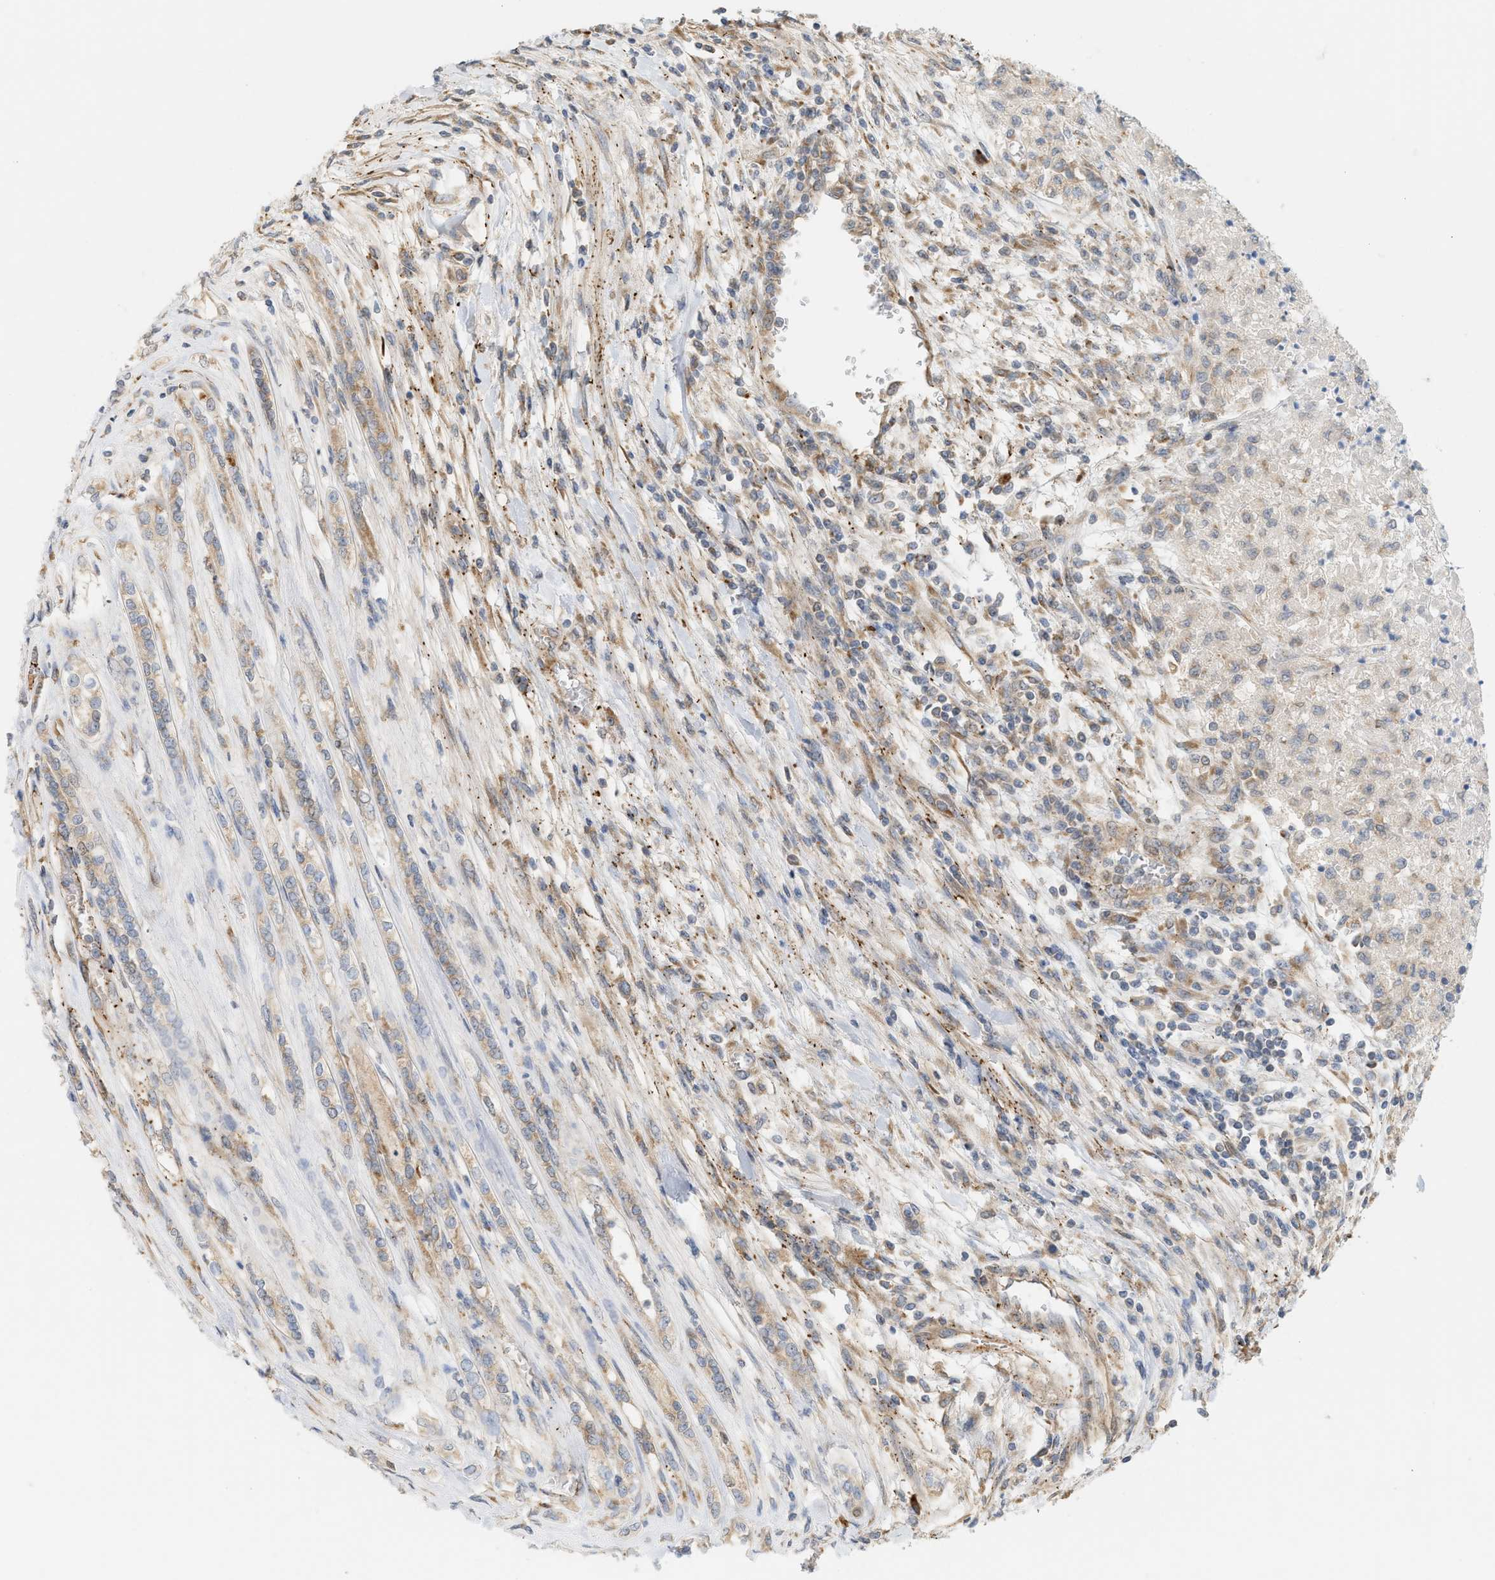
{"staining": {"intensity": "negative", "quantity": "none", "location": "none"}, "tissue": "renal cancer", "cell_type": "Tumor cells", "image_type": "cancer", "snomed": [{"axis": "morphology", "description": "Adenocarcinoma, NOS"}, {"axis": "topography", "description": "Kidney"}], "caption": "An immunohistochemistry (IHC) micrograph of renal cancer is shown. There is no staining in tumor cells of renal cancer.", "gene": "SVOP", "patient": {"sex": "female", "age": 54}}